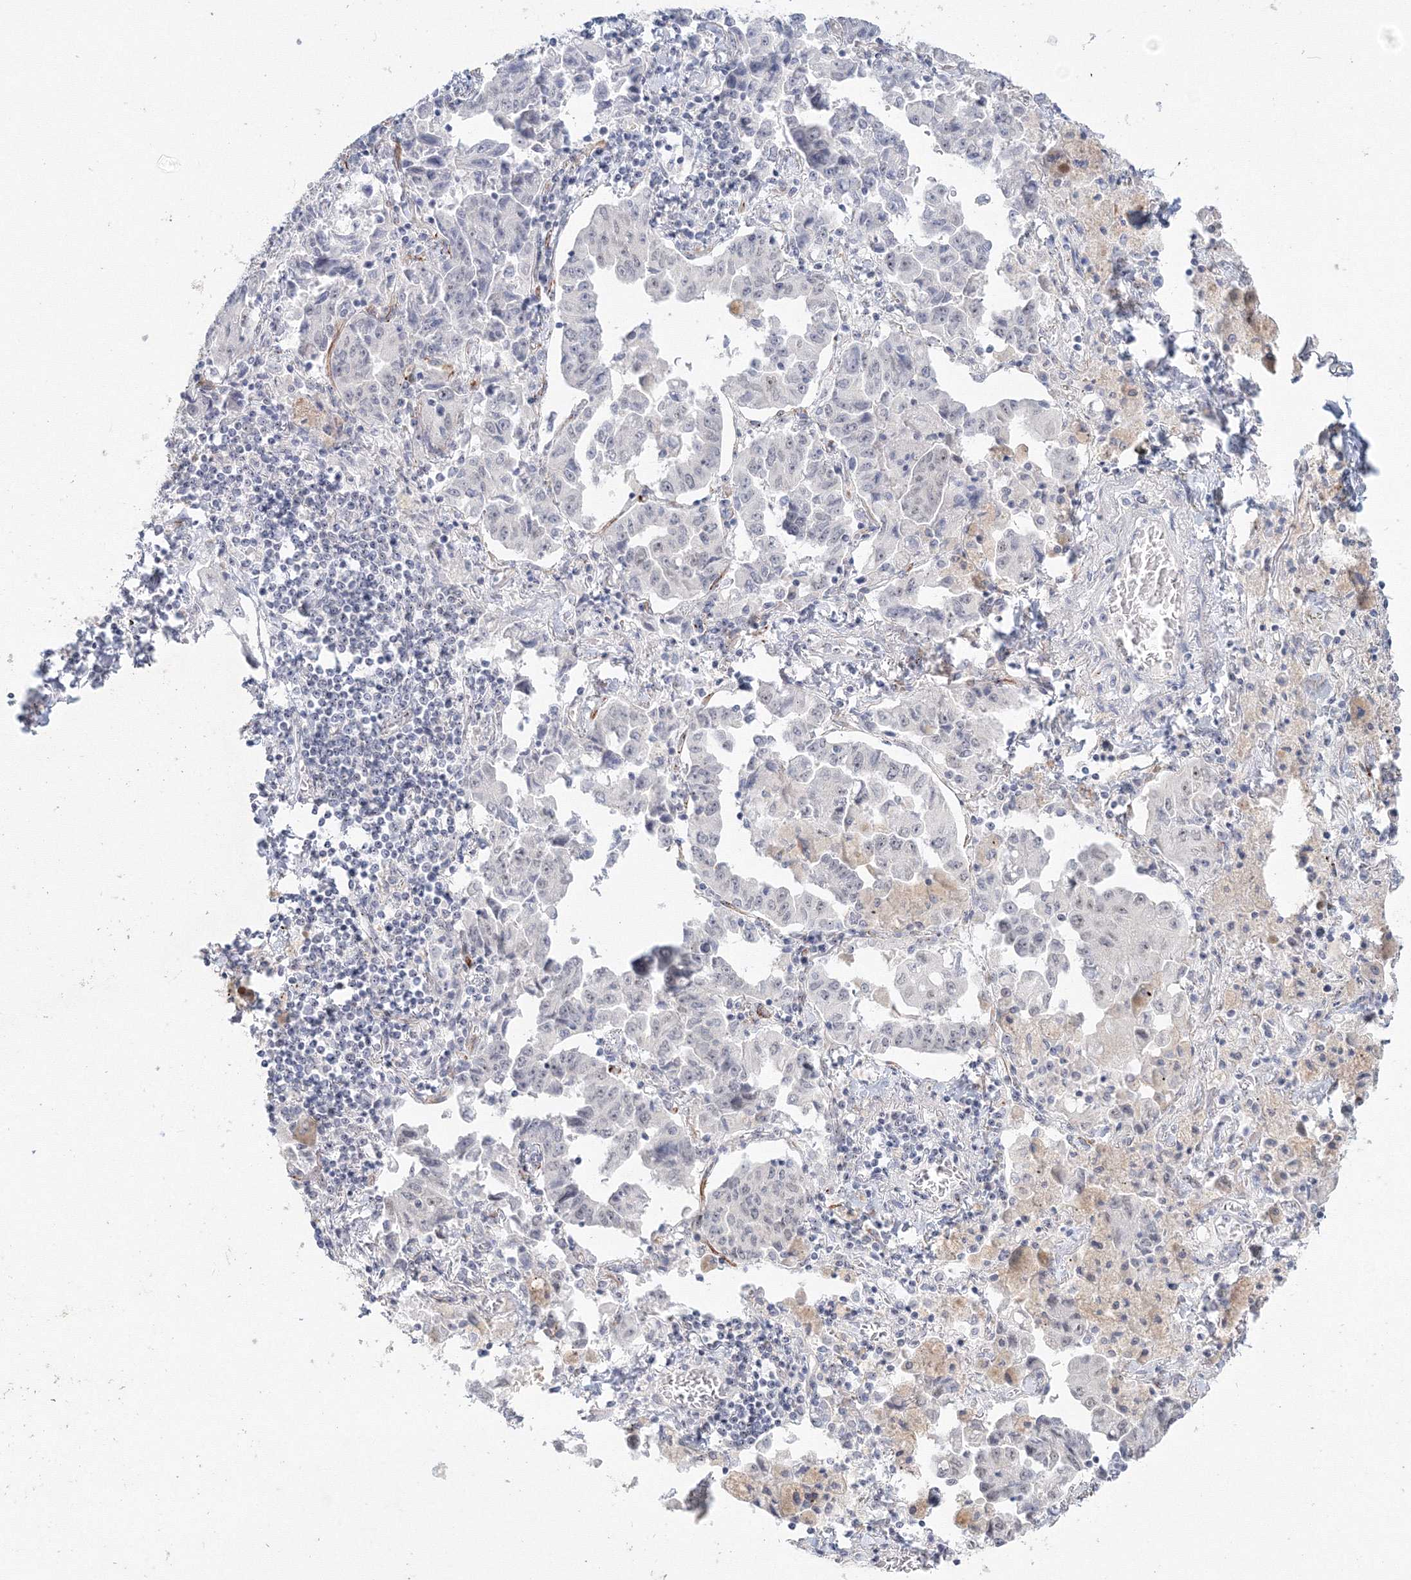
{"staining": {"intensity": "negative", "quantity": "none", "location": "none"}, "tissue": "lung cancer", "cell_type": "Tumor cells", "image_type": "cancer", "snomed": [{"axis": "morphology", "description": "Adenocarcinoma, NOS"}, {"axis": "topography", "description": "Lung"}], "caption": "A high-resolution histopathology image shows immunohistochemistry staining of lung adenocarcinoma, which reveals no significant positivity in tumor cells.", "gene": "SIRT7", "patient": {"sex": "female", "age": 51}}